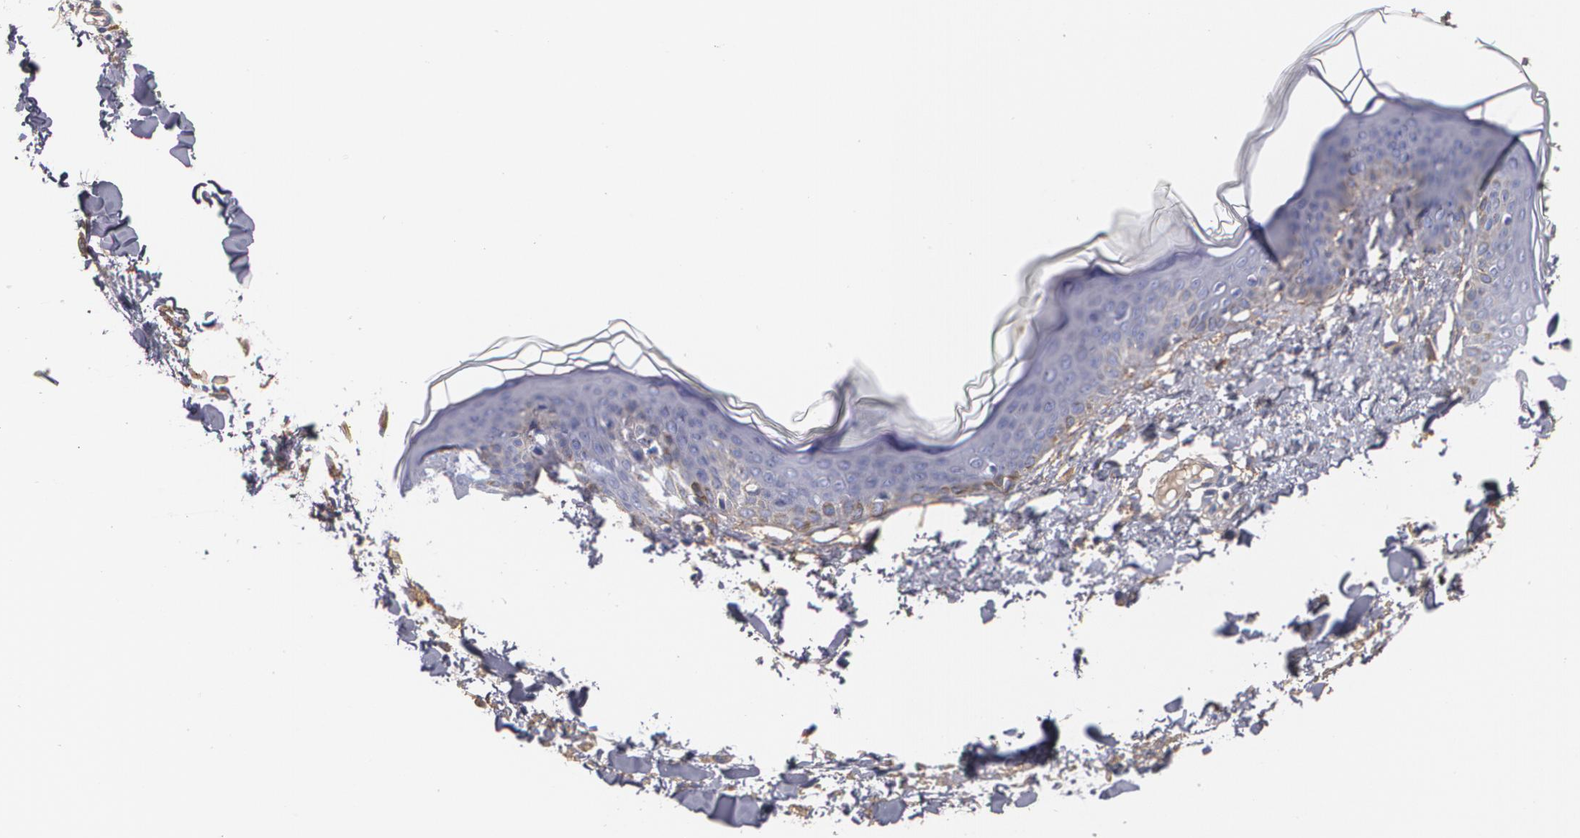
{"staining": {"intensity": "moderate", "quantity": ">75%", "location": "cytoplasmic/membranous"}, "tissue": "skin", "cell_type": "Fibroblasts", "image_type": "normal", "snomed": [{"axis": "morphology", "description": "Normal tissue, NOS"}, {"axis": "topography", "description": "Skin"}], "caption": "Immunohistochemical staining of normal skin exhibits moderate cytoplasmic/membranous protein positivity in about >75% of fibroblasts. (DAB IHC, brown staining for protein, blue staining for nuclei).", "gene": "FBLN1", "patient": {"sex": "female", "age": 17}}